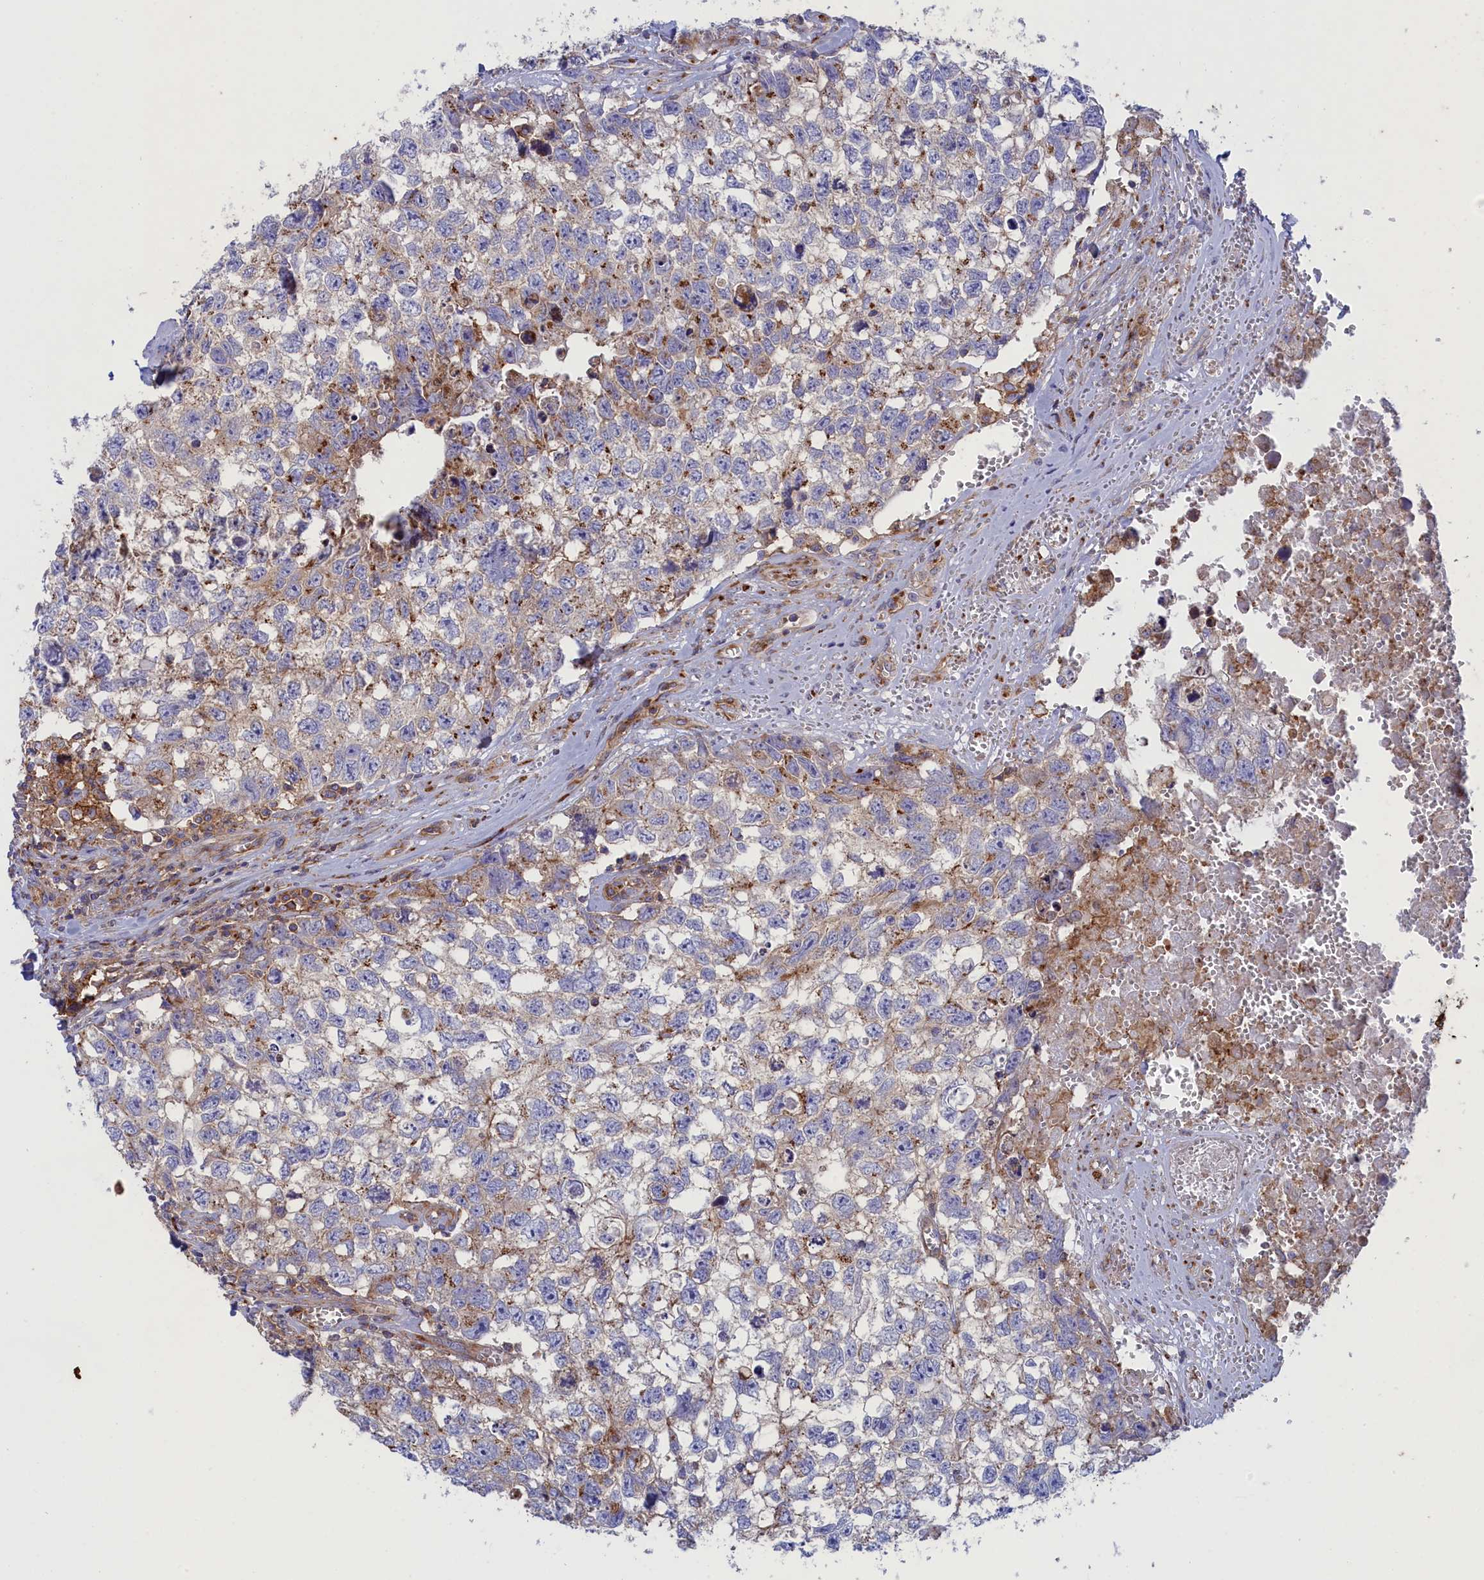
{"staining": {"intensity": "weak", "quantity": "<25%", "location": "cytoplasmic/membranous"}, "tissue": "testis cancer", "cell_type": "Tumor cells", "image_type": "cancer", "snomed": [{"axis": "morphology", "description": "Seminoma, NOS"}, {"axis": "morphology", "description": "Carcinoma, Embryonal, NOS"}, {"axis": "topography", "description": "Testis"}], "caption": "Immunohistochemistry micrograph of human testis cancer (seminoma) stained for a protein (brown), which displays no staining in tumor cells.", "gene": "SCAMP4", "patient": {"sex": "male", "age": 29}}